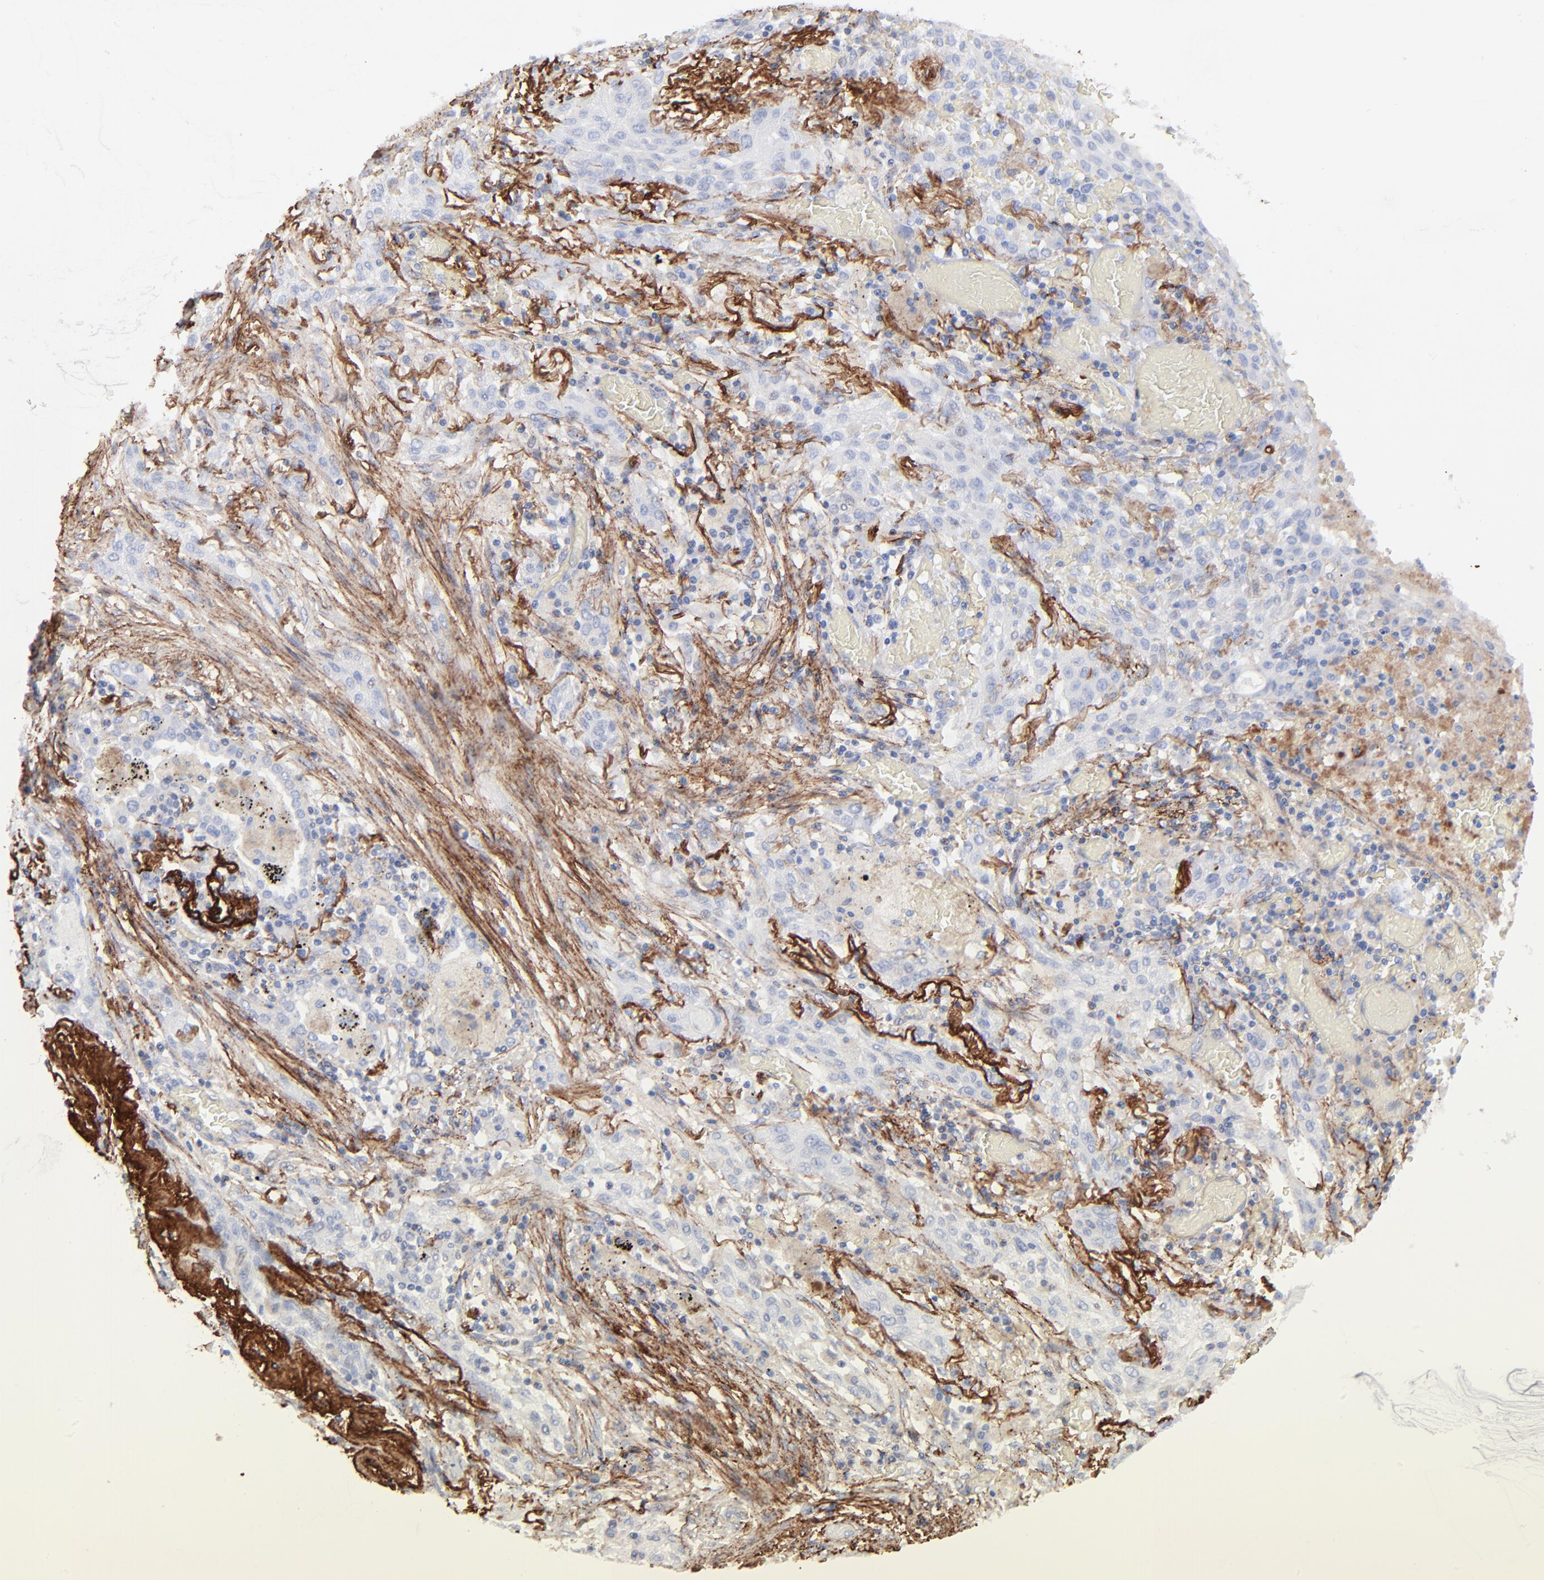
{"staining": {"intensity": "negative", "quantity": "none", "location": "none"}, "tissue": "lung cancer", "cell_type": "Tumor cells", "image_type": "cancer", "snomed": [{"axis": "morphology", "description": "Squamous cell carcinoma, NOS"}, {"axis": "topography", "description": "Lung"}], "caption": "Human lung cancer (squamous cell carcinoma) stained for a protein using IHC exhibits no expression in tumor cells.", "gene": "FBLN2", "patient": {"sex": "female", "age": 47}}